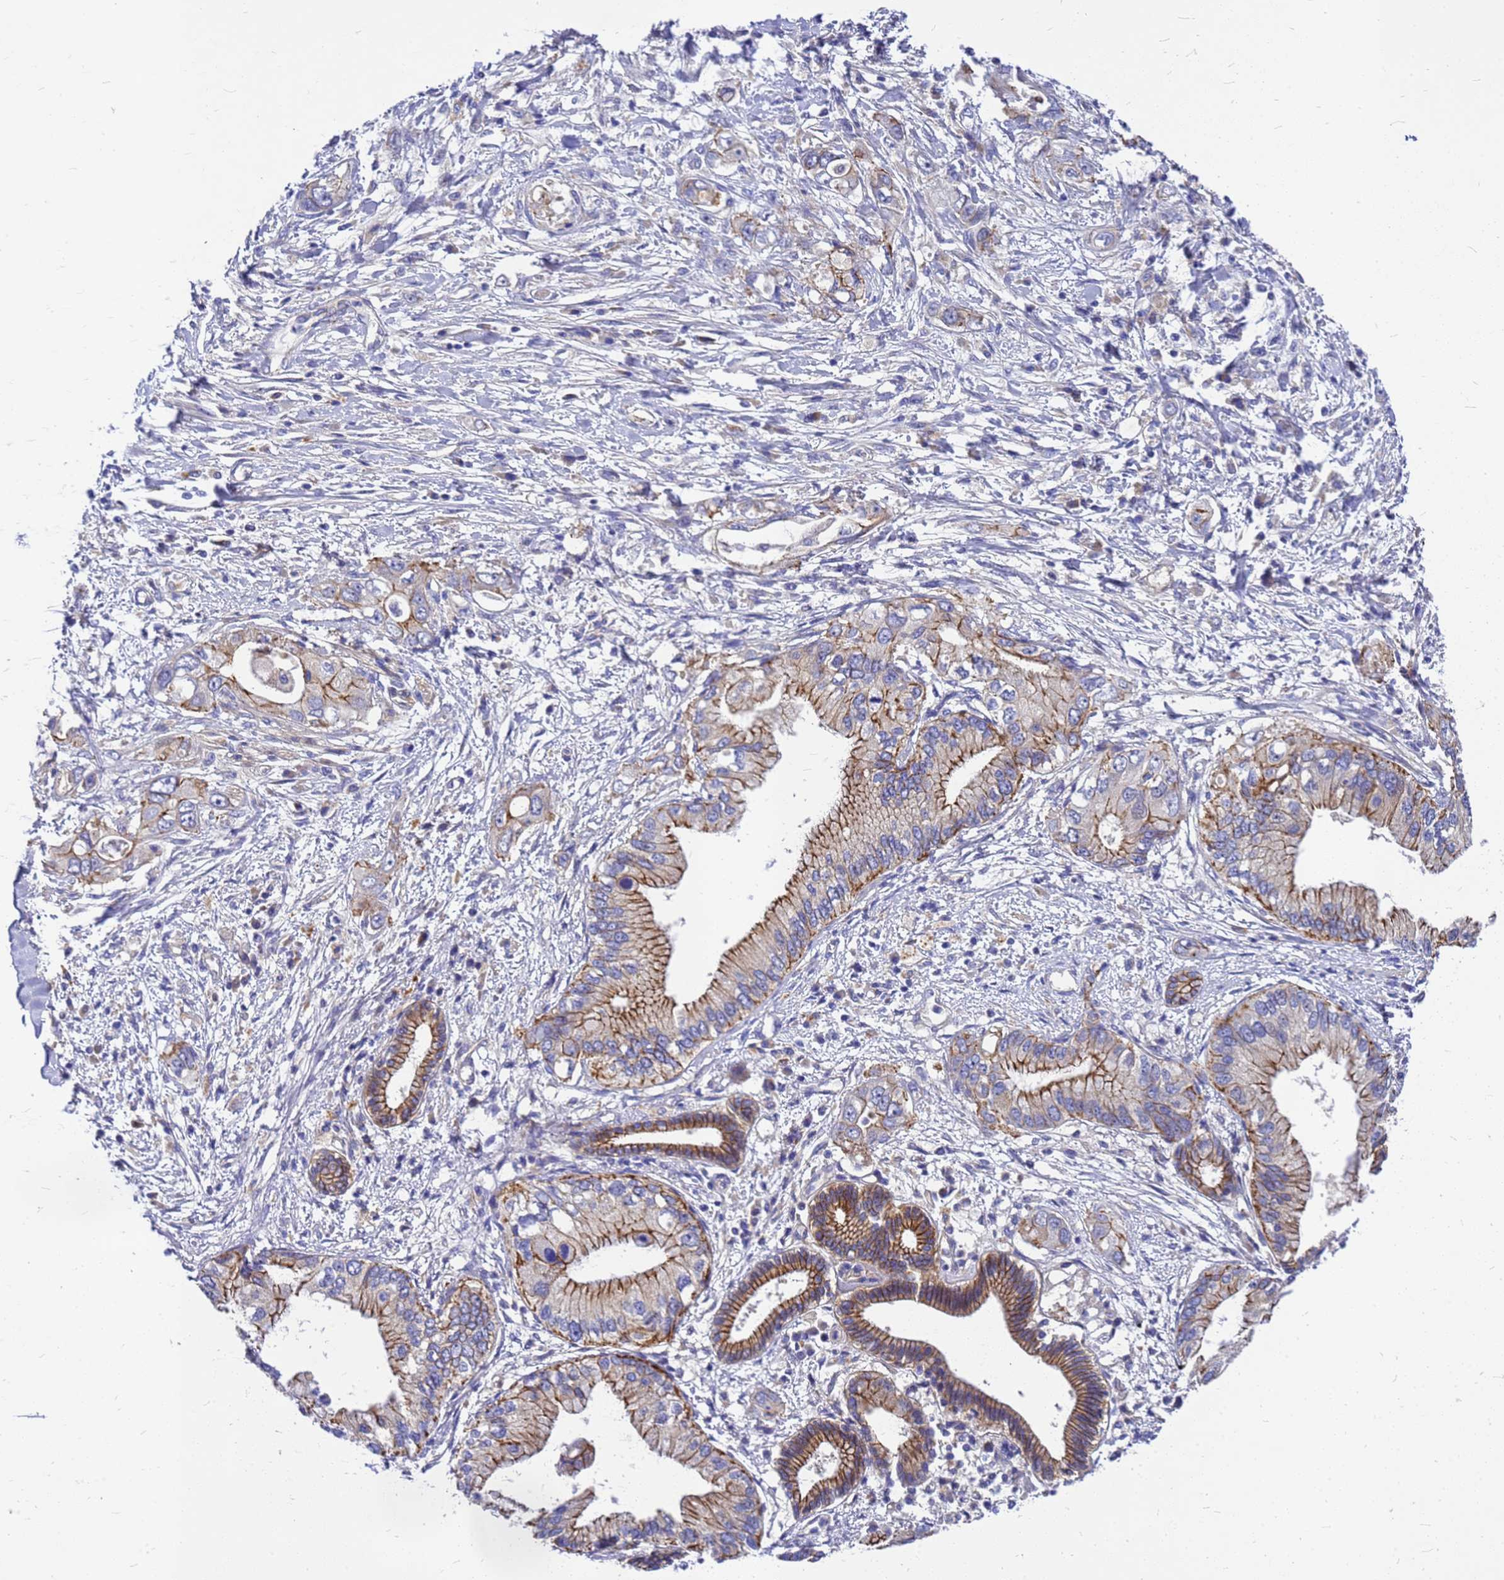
{"staining": {"intensity": "moderate", "quantity": "25%-75%", "location": "cytoplasmic/membranous"}, "tissue": "pancreatic cancer", "cell_type": "Tumor cells", "image_type": "cancer", "snomed": [{"axis": "morphology", "description": "Inflammation, NOS"}, {"axis": "morphology", "description": "Adenocarcinoma, NOS"}, {"axis": "topography", "description": "Pancreas"}], "caption": "This is an image of IHC staining of pancreatic cancer (adenocarcinoma), which shows moderate staining in the cytoplasmic/membranous of tumor cells.", "gene": "FBXW5", "patient": {"sex": "female", "age": 56}}